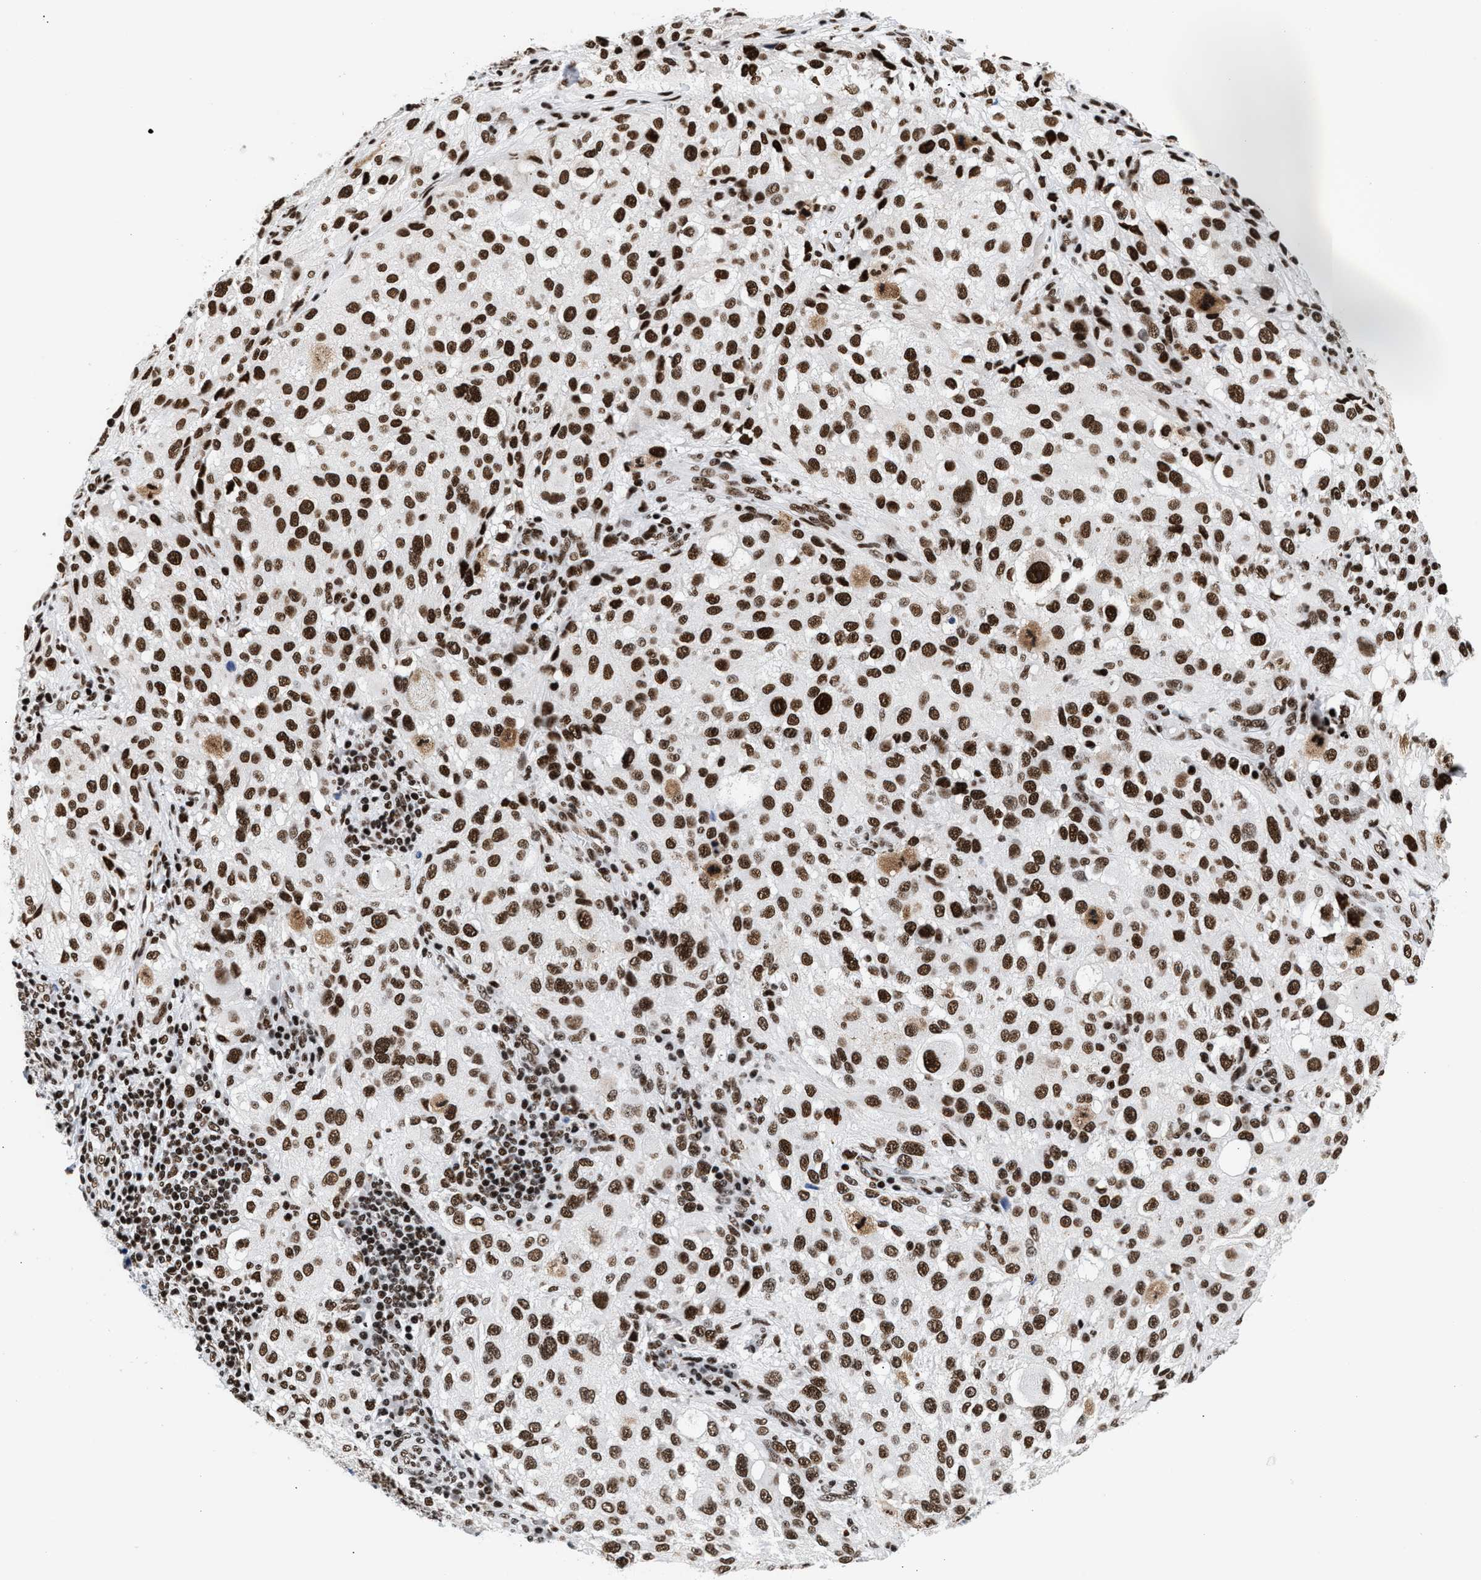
{"staining": {"intensity": "strong", "quantity": ">75%", "location": "nuclear"}, "tissue": "melanoma", "cell_type": "Tumor cells", "image_type": "cancer", "snomed": [{"axis": "morphology", "description": "Necrosis, NOS"}, {"axis": "morphology", "description": "Malignant melanoma, NOS"}, {"axis": "topography", "description": "Skin"}], "caption": "This is an image of immunohistochemistry (IHC) staining of melanoma, which shows strong positivity in the nuclear of tumor cells.", "gene": "RAD21", "patient": {"sex": "female", "age": 87}}